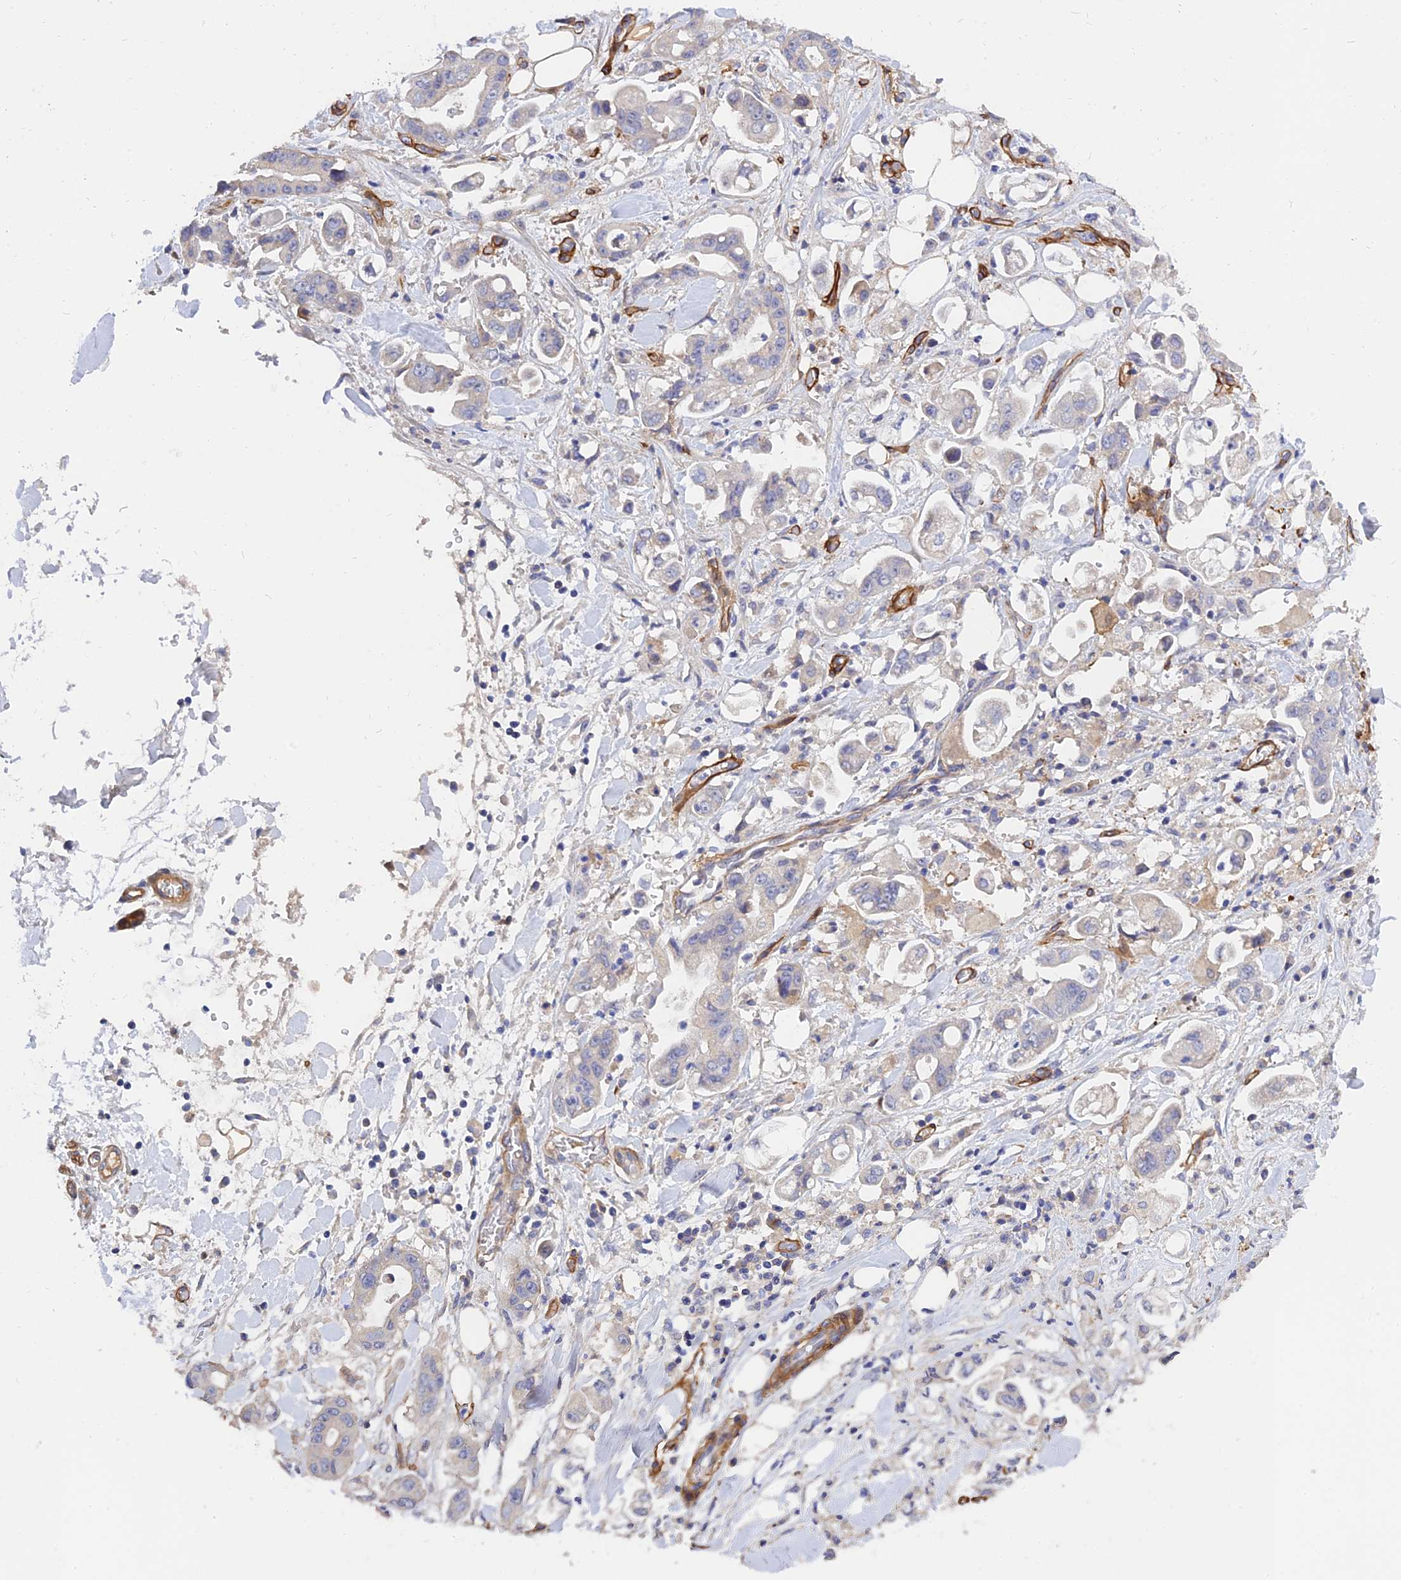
{"staining": {"intensity": "negative", "quantity": "none", "location": "none"}, "tissue": "stomach cancer", "cell_type": "Tumor cells", "image_type": "cancer", "snomed": [{"axis": "morphology", "description": "Adenocarcinoma, NOS"}, {"axis": "topography", "description": "Stomach"}], "caption": "This is an immunohistochemistry (IHC) histopathology image of human stomach adenocarcinoma. There is no positivity in tumor cells.", "gene": "MRPL35", "patient": {"sex": "male", "age": 62}}